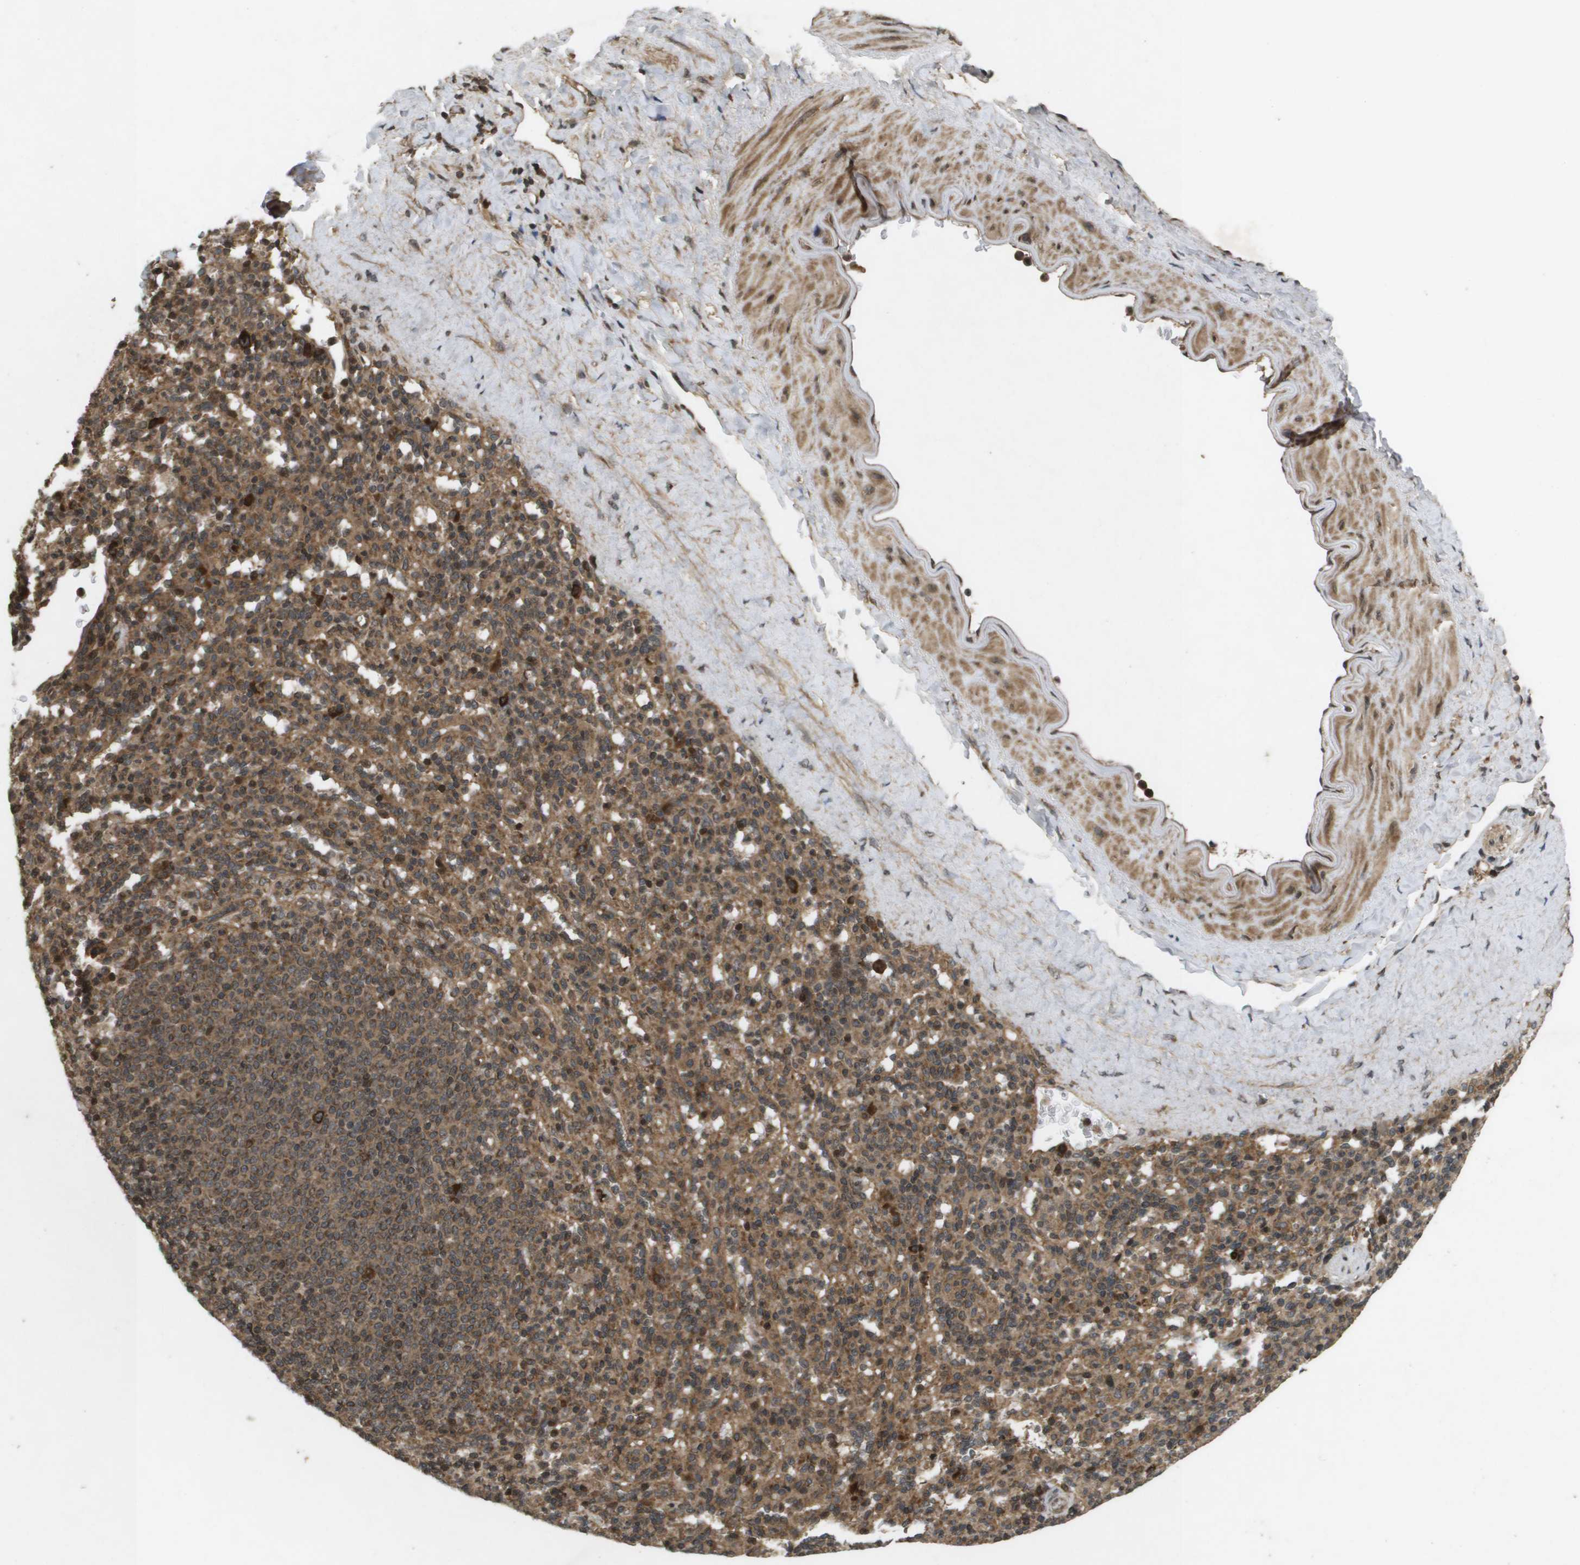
{"staining": {"intensity": "moderate", "quantity": ">75%", "location": "cytoplasmic/membranous"}, "tissue": "spleen", "cell_type": "Cells in red pulp", "image_type": "normal", "snomed": [{"axis": "morphology", "description": "Normal tissue, NOS"}, {"axis": "topography", "description": "Spleen"}], "caption": "Immunohistochemical staining of benign human spleen exhibits >75% levels of moderate cytoplasmic/membranous protein staining in about >75% of cells in red pulp. The staining was performed using DAB (3,3'-diaminobenzidine), with brown indicating positive protein expression. Nuclei are stained blue with hematoxylin.", "gene": "KIF11", "patient": {"sex": "male", "age": 36}}